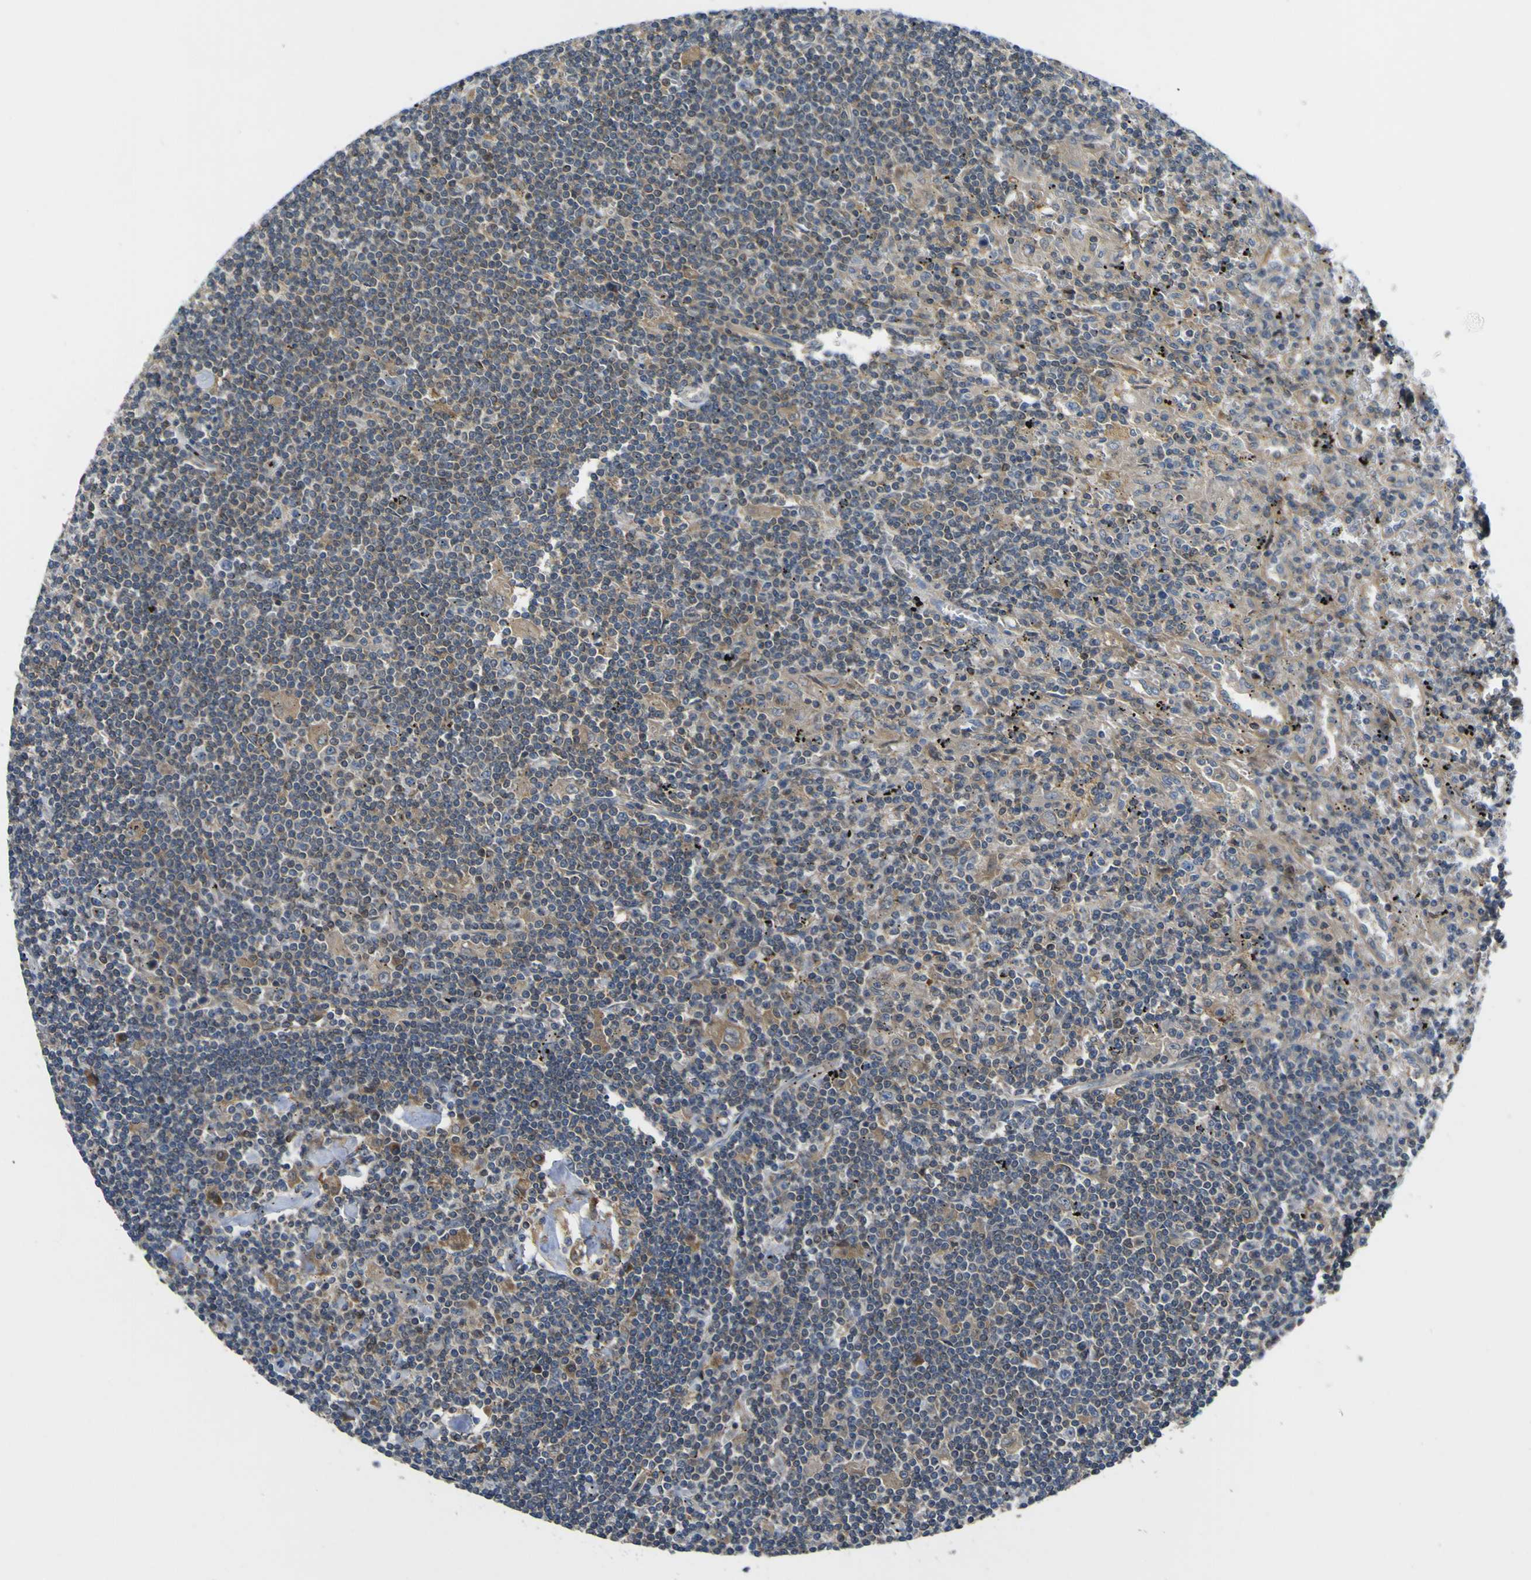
{"staining": {"intensity": "moderate", "quantity": "25%-75%", "location": "cytoplasmic/membranous"}, "tissue": "lymphoma", "cell_type": "Tumor cells", "image_type": "cancer", "snomed": [{"axis": "morphology", "description": "Malignant lymphoma, non-Hodgkin's type, Low grade"}, {"axis": "topography", "description": "Spleen"}], "caption": "Protein analysis of low-grade malignant lymphoma, non-Hodgkin's type tissue displays moderate cytoplasmic/membranous positivity in approximately 25%-75% of tumor cells. (IHC, brightfield microscopy, high magnification).", "gene": "EML2", "patient": {"sex": "male", "age": 76}}